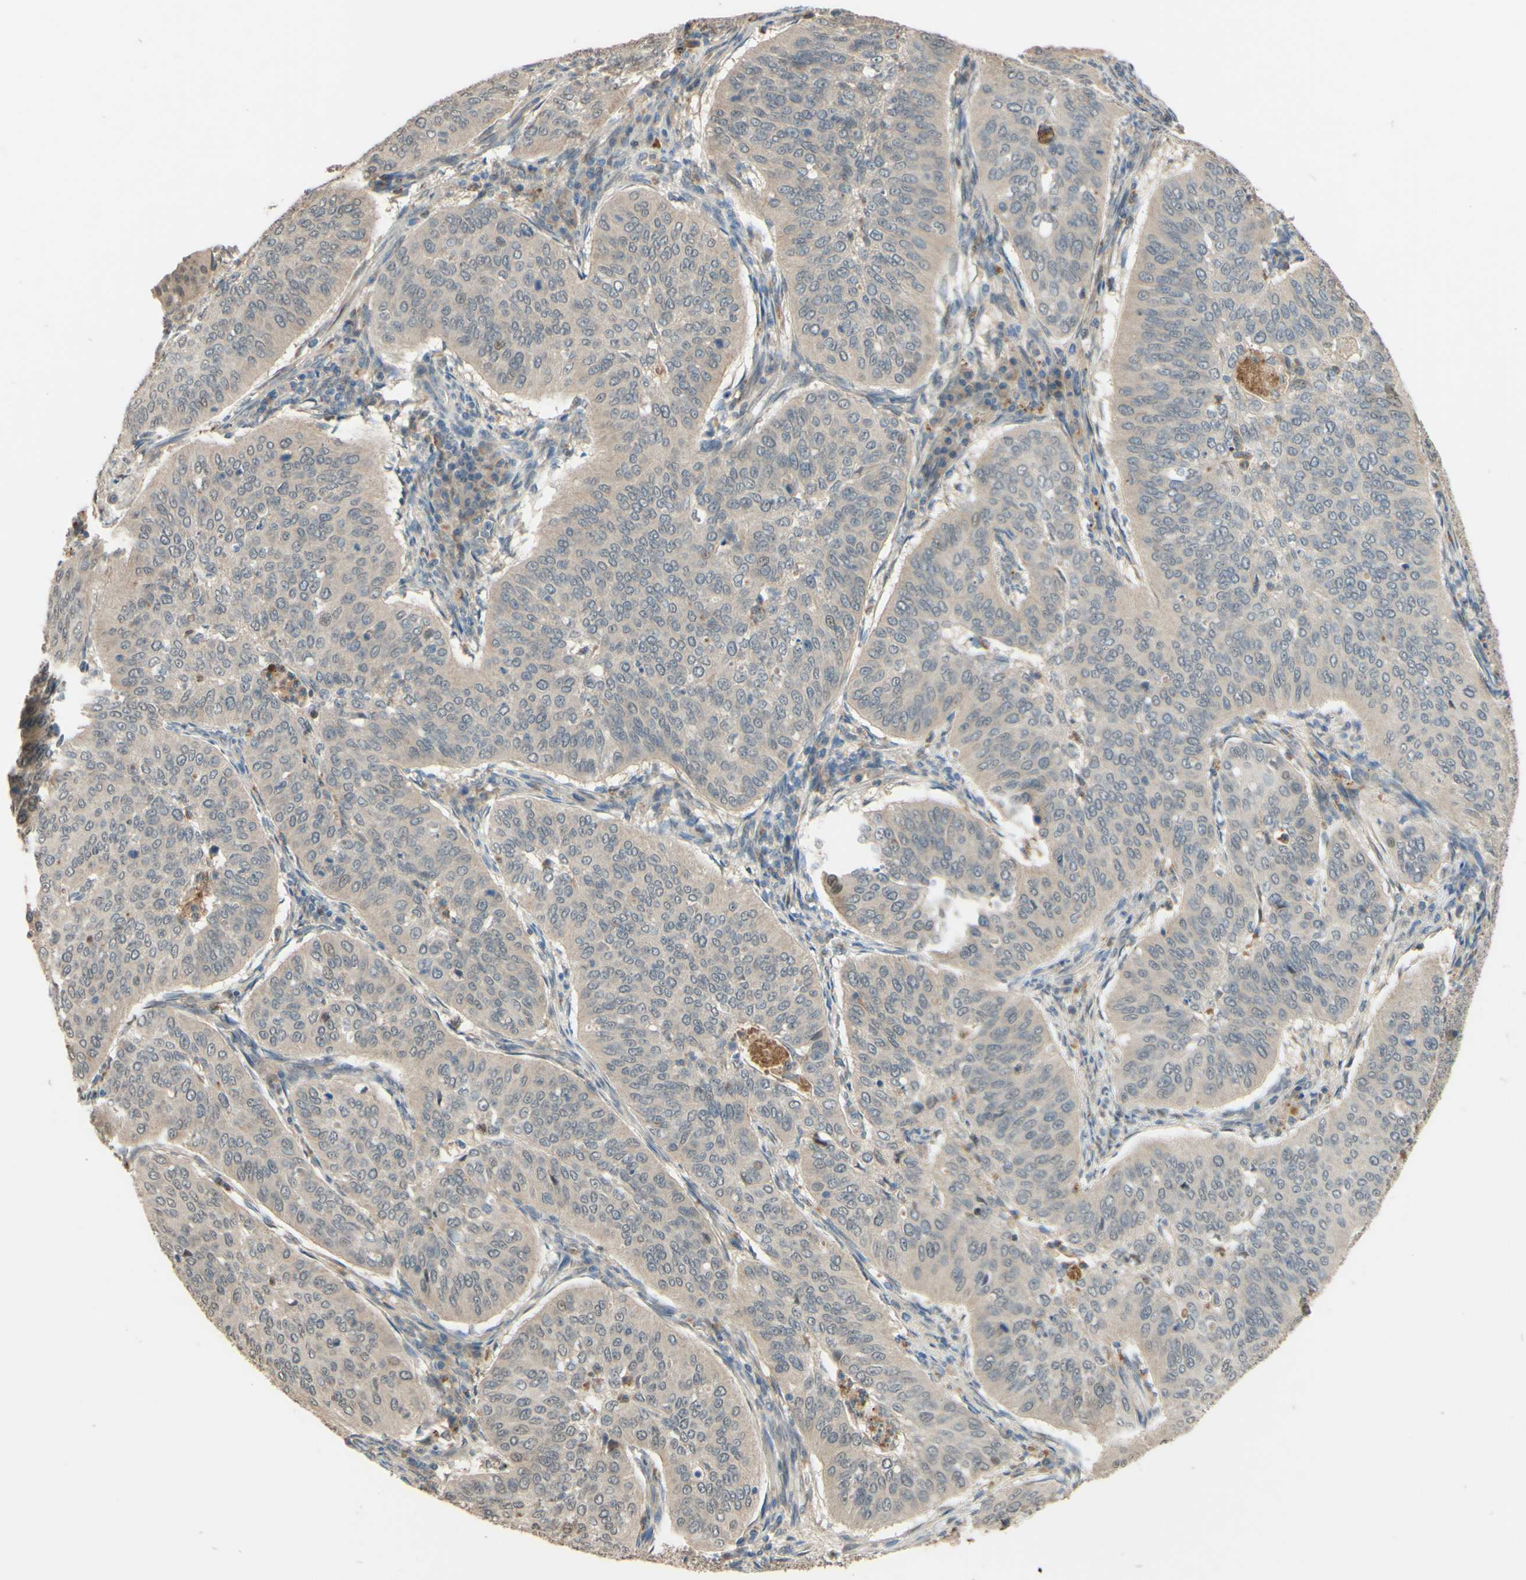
{"staining": {"intensity": "weak", "quantity": ">75%", "location": "cytoplasmic/membranous"}, "tissue": "cervical cancer", "cell_type": "Tumor cells", "image_type": "cancer", "snomed": [{"axis": "morphology", "description": "Normal tissue, NOS"}, {"axis": "morphology", "description": "Squamous cell carcinoma, NOS"}, {"axis": "topography", "description": "Cervix"}], "caption": "Immunohistochemical staining of cervical squamous cell carcinoma reveals low levels of weak cytoplasmic/membranous protein staining in about >75% of tumor cells. Using DAB (3,3'-diaminobenzidine) (brown) and hematoxylin (blue) stains, captured at high magnification using brightfield microscopy.", "gene": "SMIM19", "patient": {"sex": "female", "age": 39}}